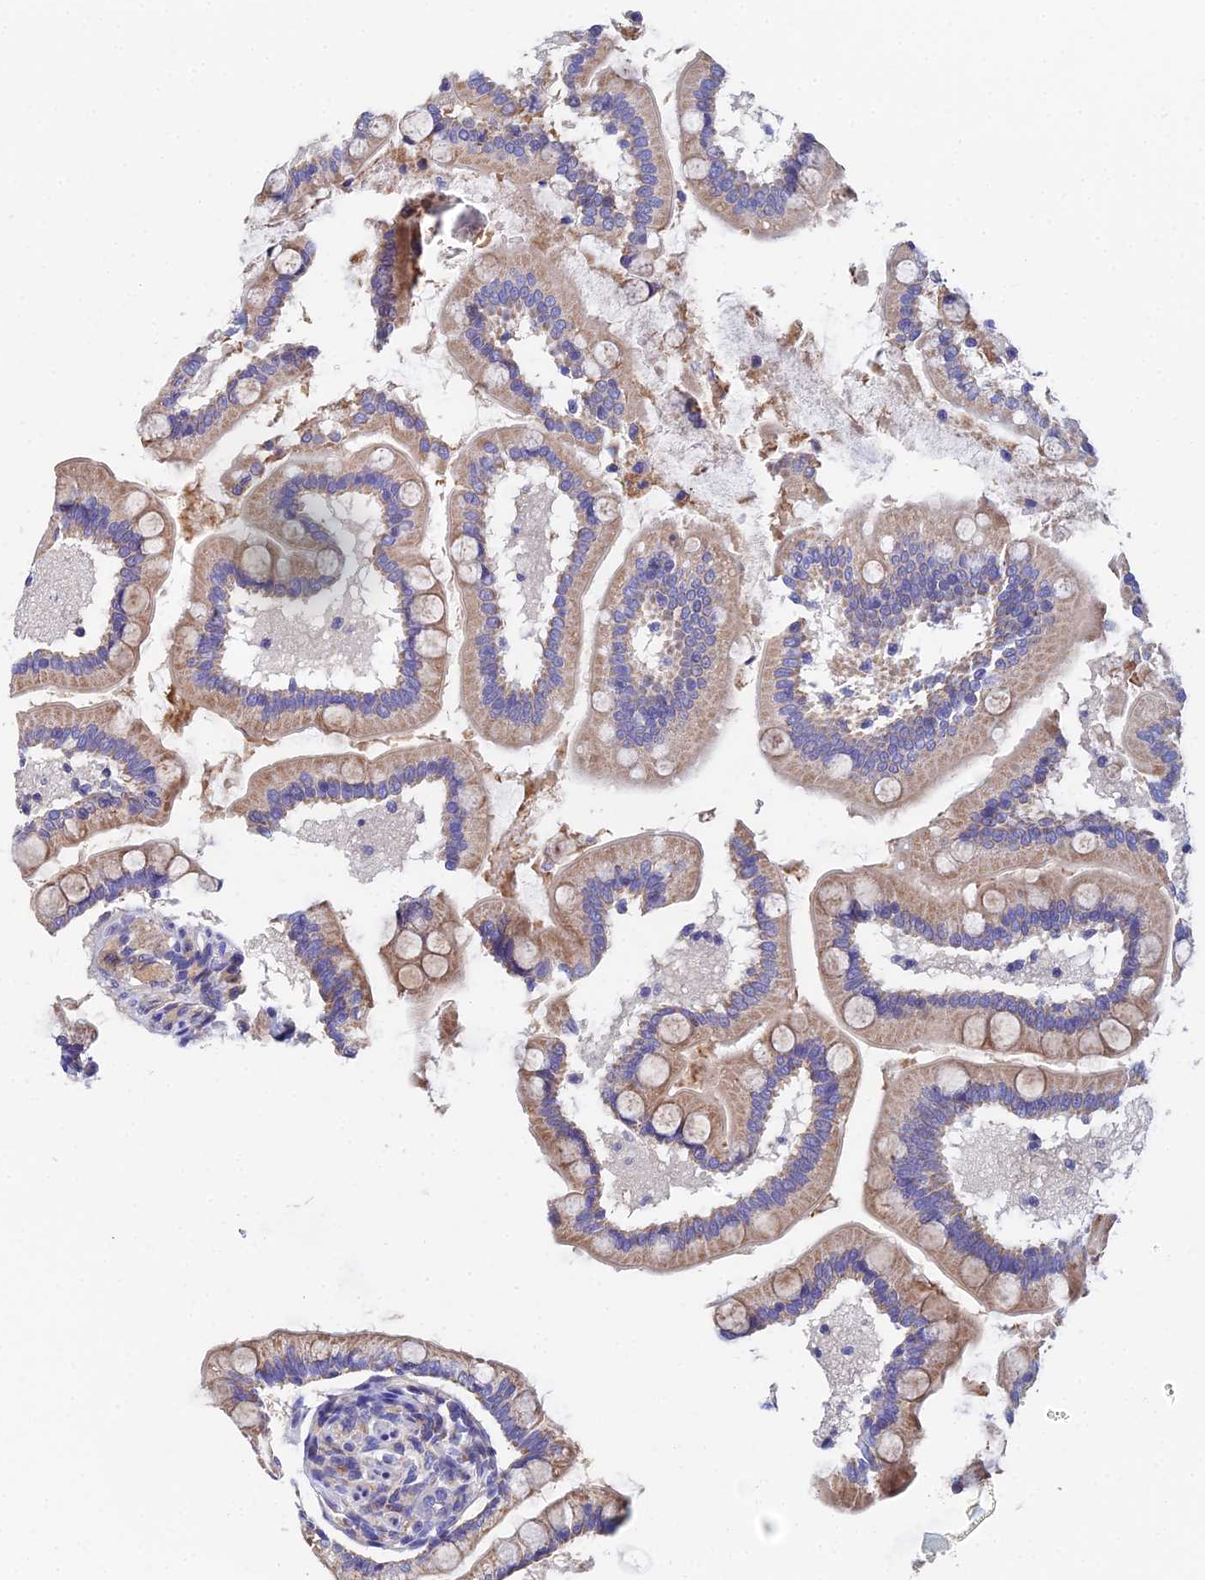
{"staining": {"intensity": "moderate", "quantity": ">75%", "location": "cytoplasmic/membranous"}, "tissue": "small intestine", "cell_type": "Glandular cells", "image_type": "normal", "snomed": [{"axis": "morphology", "description": "Normal tissue, NOS"}, {"axis": "topography", "description": "Small intestine"}], "caption": "Glandular cells show medium levels of moderate cytoplasmic/membranous positivity in about >75% of cells in normal human small intestine. The staining is performed using DAB brown chromogen to label protein expression. The nuclei are counter-stained blue using hematoxylin.", "gene": "UBE2L3", "patient": {"sex": "female", "age": 64}}